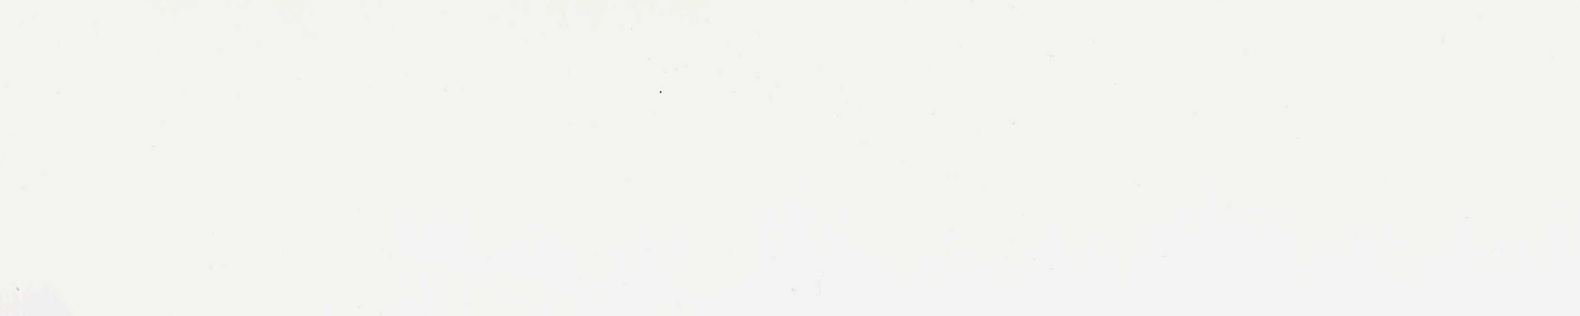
{"staining": {"intensity": "moderate", "quantity": ">75%", "location": "cytoplasmic/membranous"}, "tissue": "nasopharynx", "cell_type": "Respiratory epithelial cells", "image_type": "normal", "snomed": [{"axis": "morphology", "description": "Normal tissue, NOS"}, {"axis": "topography", "description": "Nasopharynx"}], "caption": "The histopathology image demonstrates immunohistochemical staining of benign nasopharynx. There is moderate cytoplasmic/membranous staining is identified in approximately >75% of respiratory epithelial cells. The staining was performed using DAB to visualize the protein expression in brown, while the nuclei were stained in blue with hematoxylin (Magnification: 20x).", "gene": "WDR89", "patient": {"sex": "male", "age": 63}}